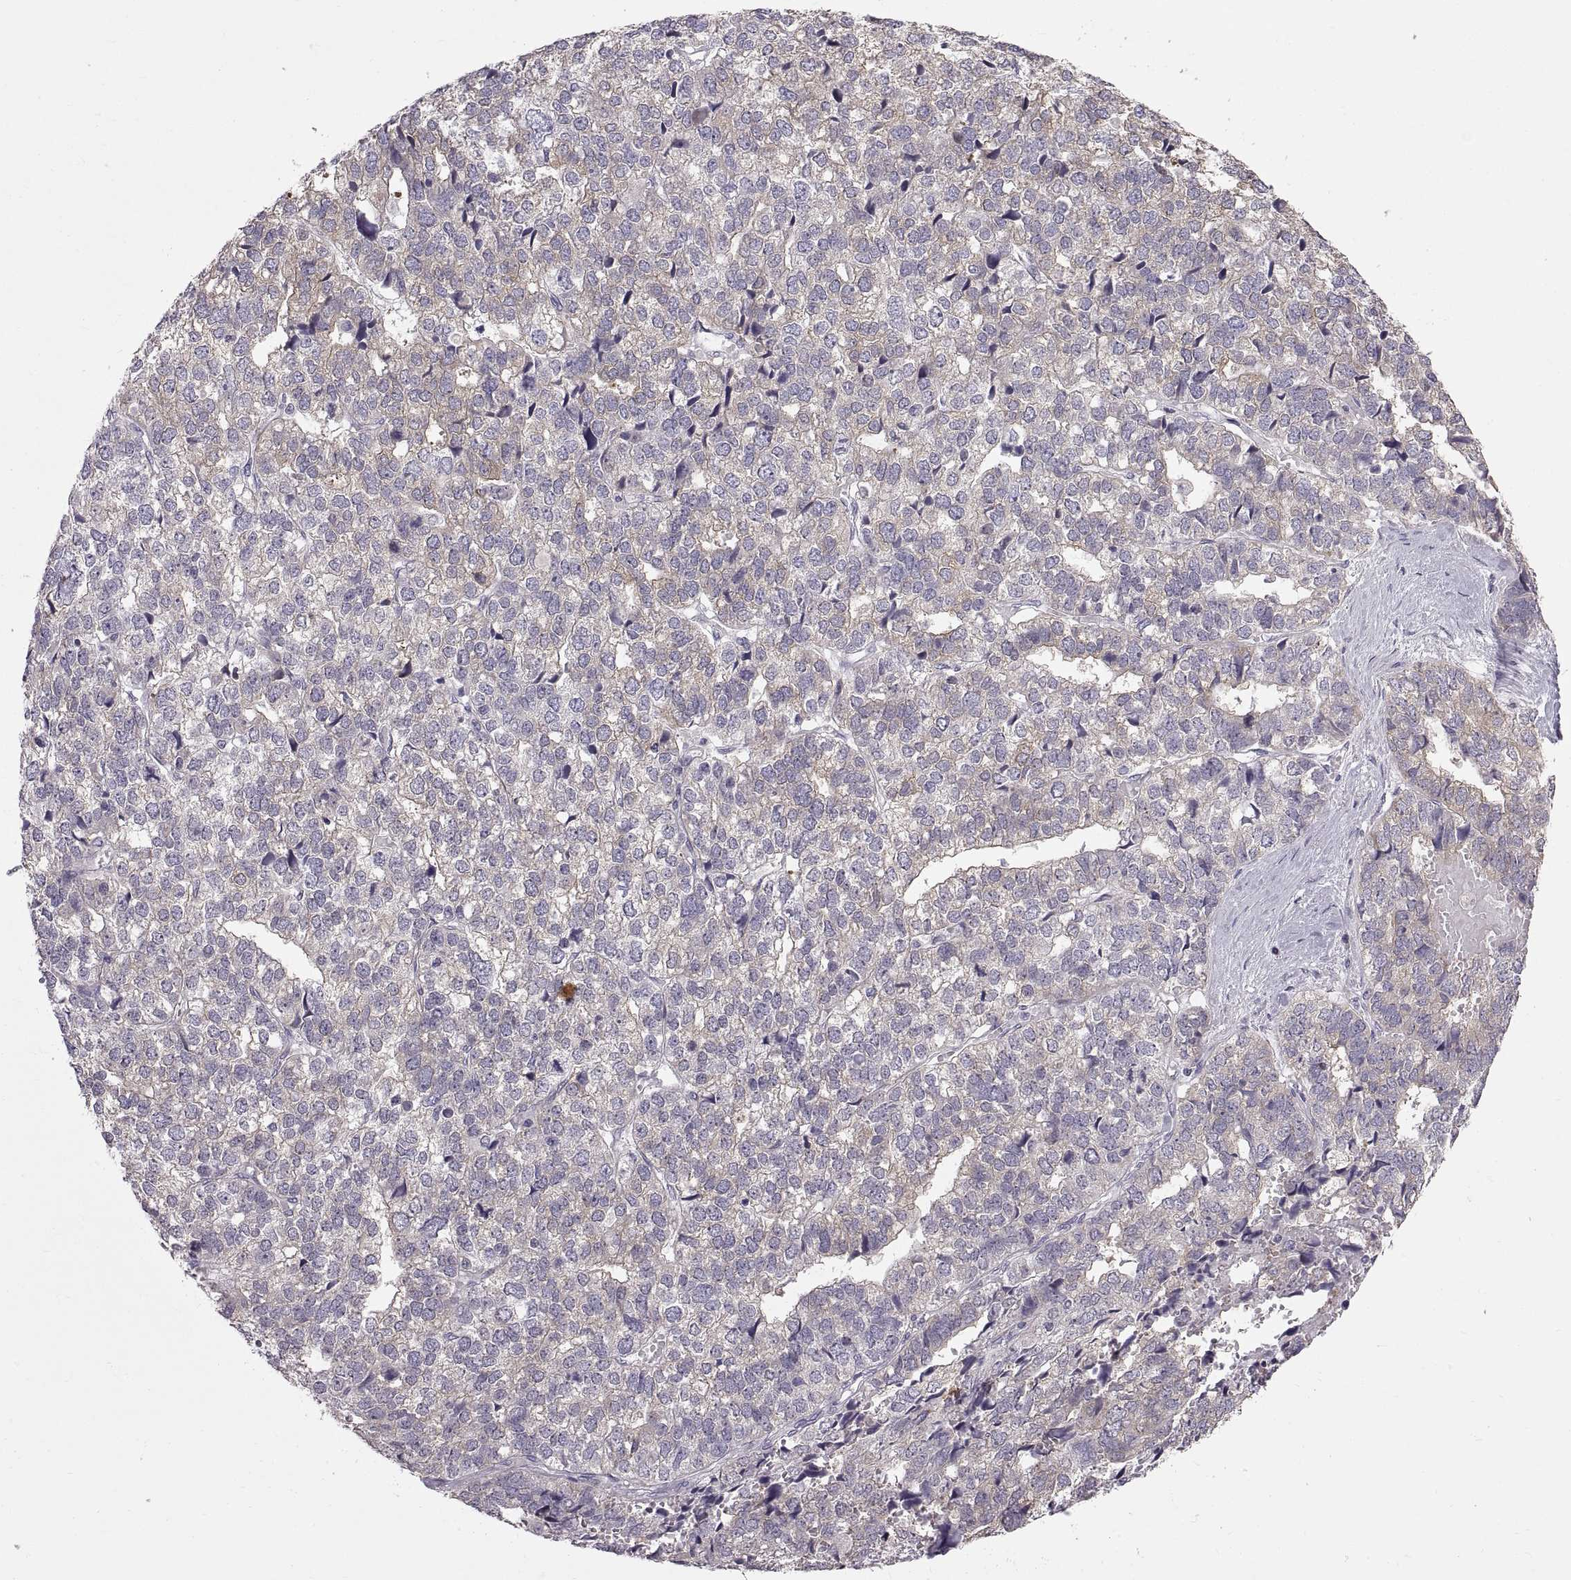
{"staining": {"intensity": "weak", "quantity": "<25%", "location": "cytoplasmic/membranous"}, "tissue": "stomach cancer", "cell_type": "Tumor cells", "image_type": "cancer", "snomed": [{"axis": "morphology", "description": "Adenocarcinoma, NOS"}, {"axis": "topography", "description": "Stomach"}], "caption": "Immunohistochemical staining of human stomach cancer shows no significant staining in tumor cells.", "gene": "WFDC8", "patient": {"sex": "male", "age": 69}}